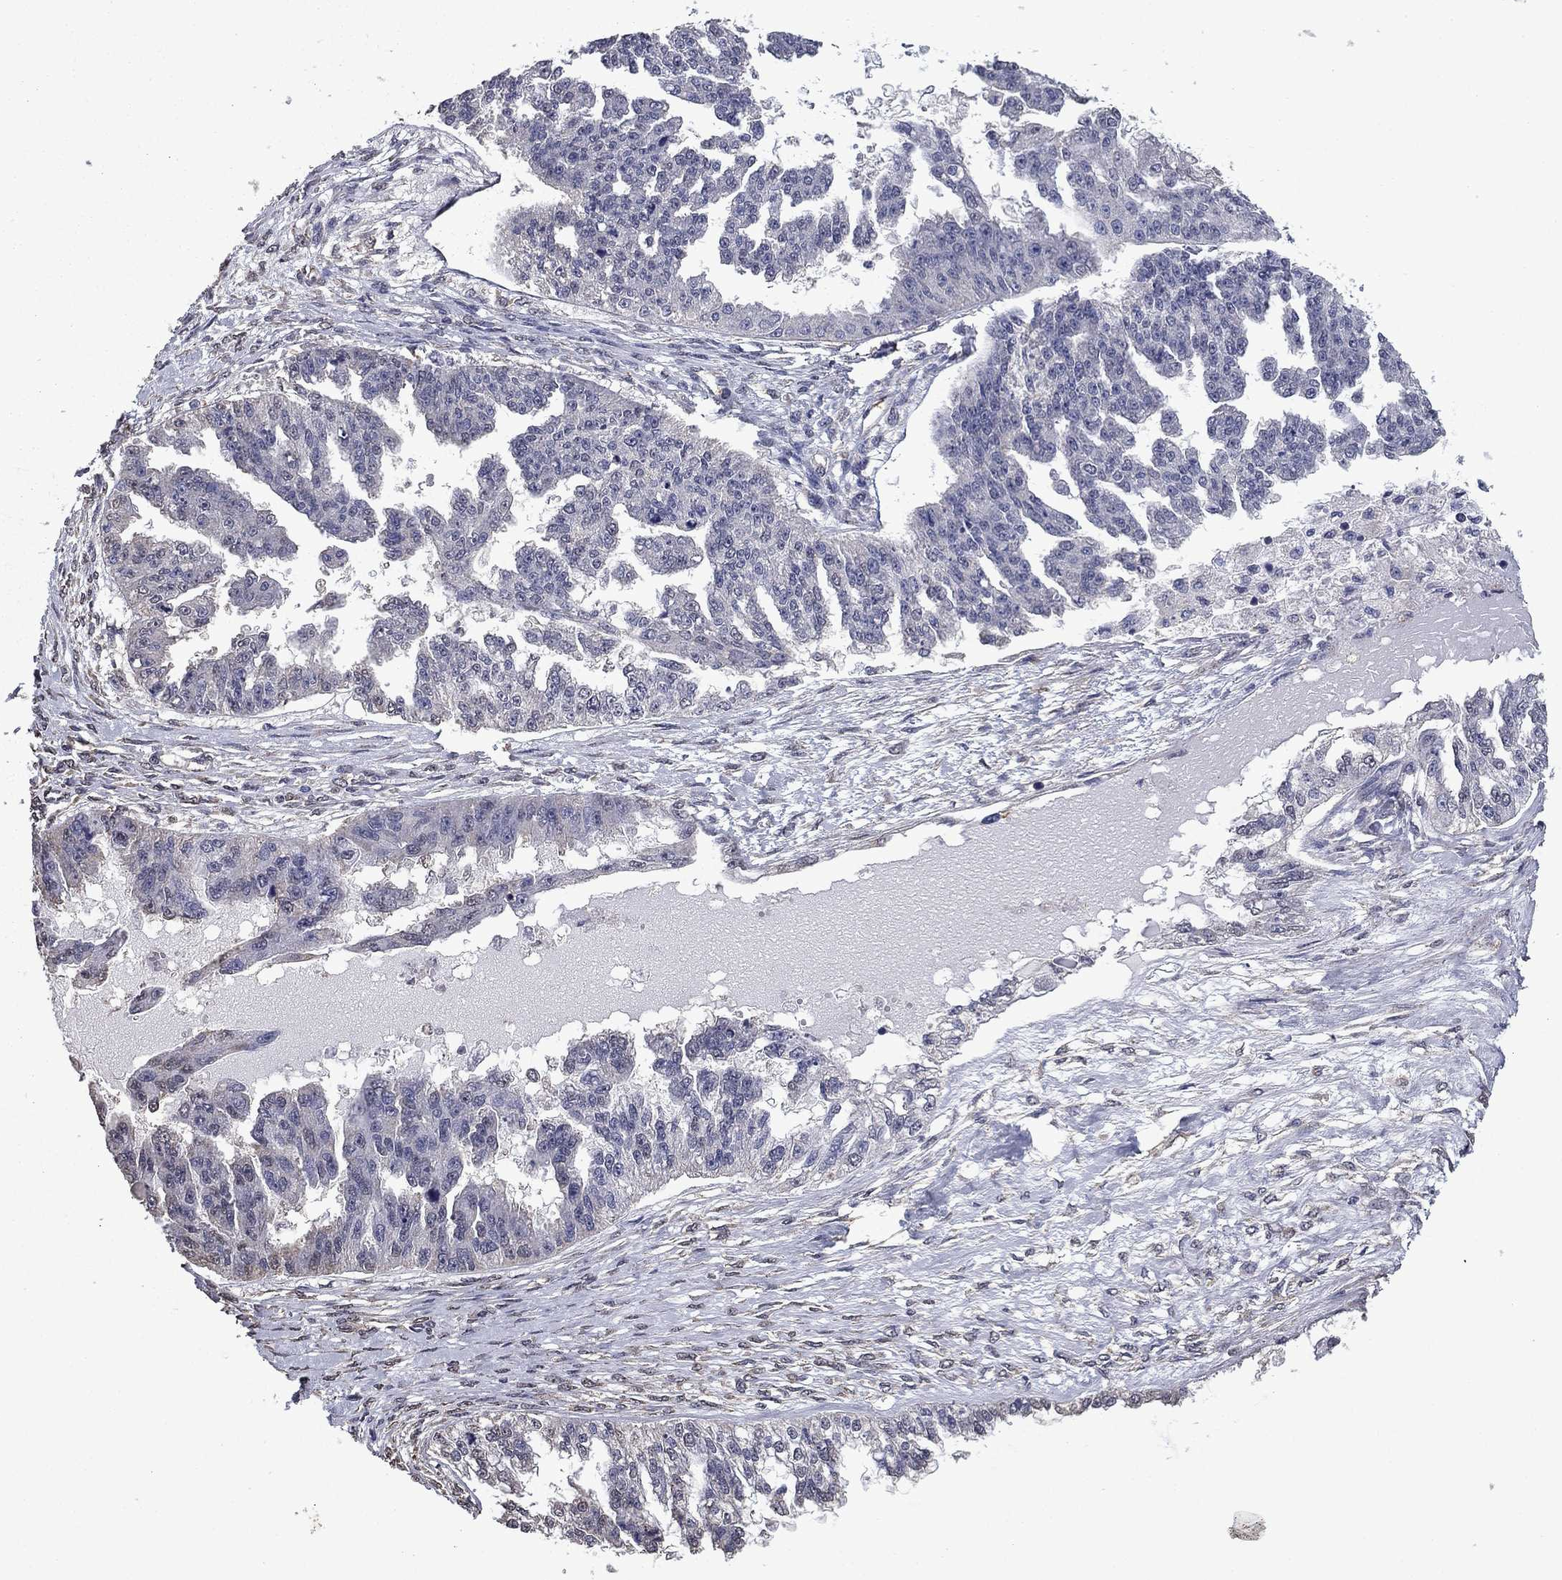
{"staining": {"intensity": "negative", "quantity": "none", "location": "none"}, "tissue": "ovarian cancer", "cell_type": "Tumor cells", "image_type": "cancer", "snomed": [{"axis": "morphology", "description": "Cystadenocarcinoma, serous, NOS"}, {"axis": "topography", "description": "Ovary"}], "caption": "Serous cystadenocarcinoma (ovarian) was stained to show a protein in brown. There is no significant staining in tumor cells.", "gene": "MFAP3L", "patient": {"sex": "female", "age": 58}}